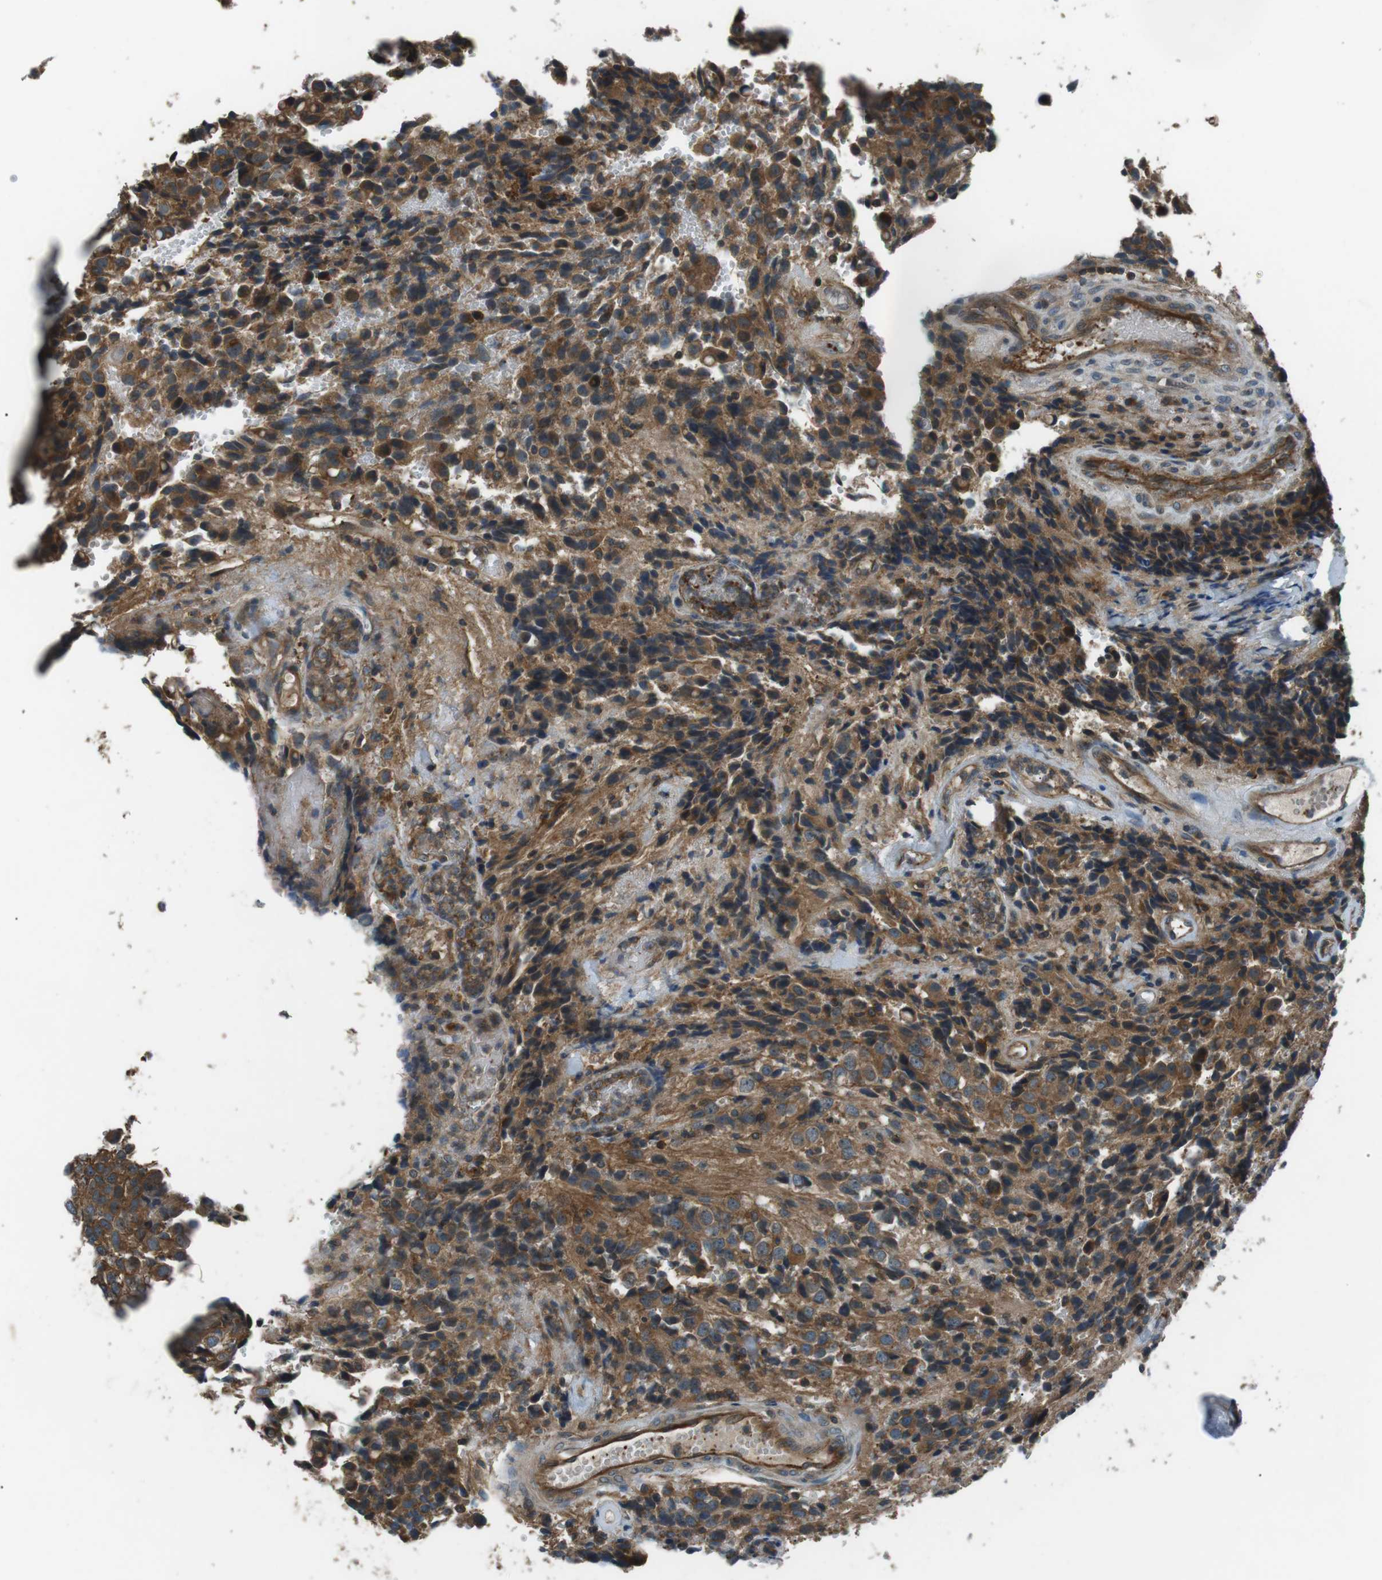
{"staining": {"intensity": "moderate", "quantity": ">75%", "location": "cytoplasmic/membranous"}, "tissue": "glioma", "cell_type": "Tumor cells", "image_type": "cancer", "snomed": [{"axis": "morphology", "description": "Glioma, malignant, High grade"}, {"axis": "topography", "description": "Brain"}], "caption": "Human glioma stained for a protein (brown) exhibits moderate cytoplasmic/membranous positive positivity in approximately >75% of tumor cells.", "gene": "GPR161", "patient": {"sex": "male", "age": 32}}